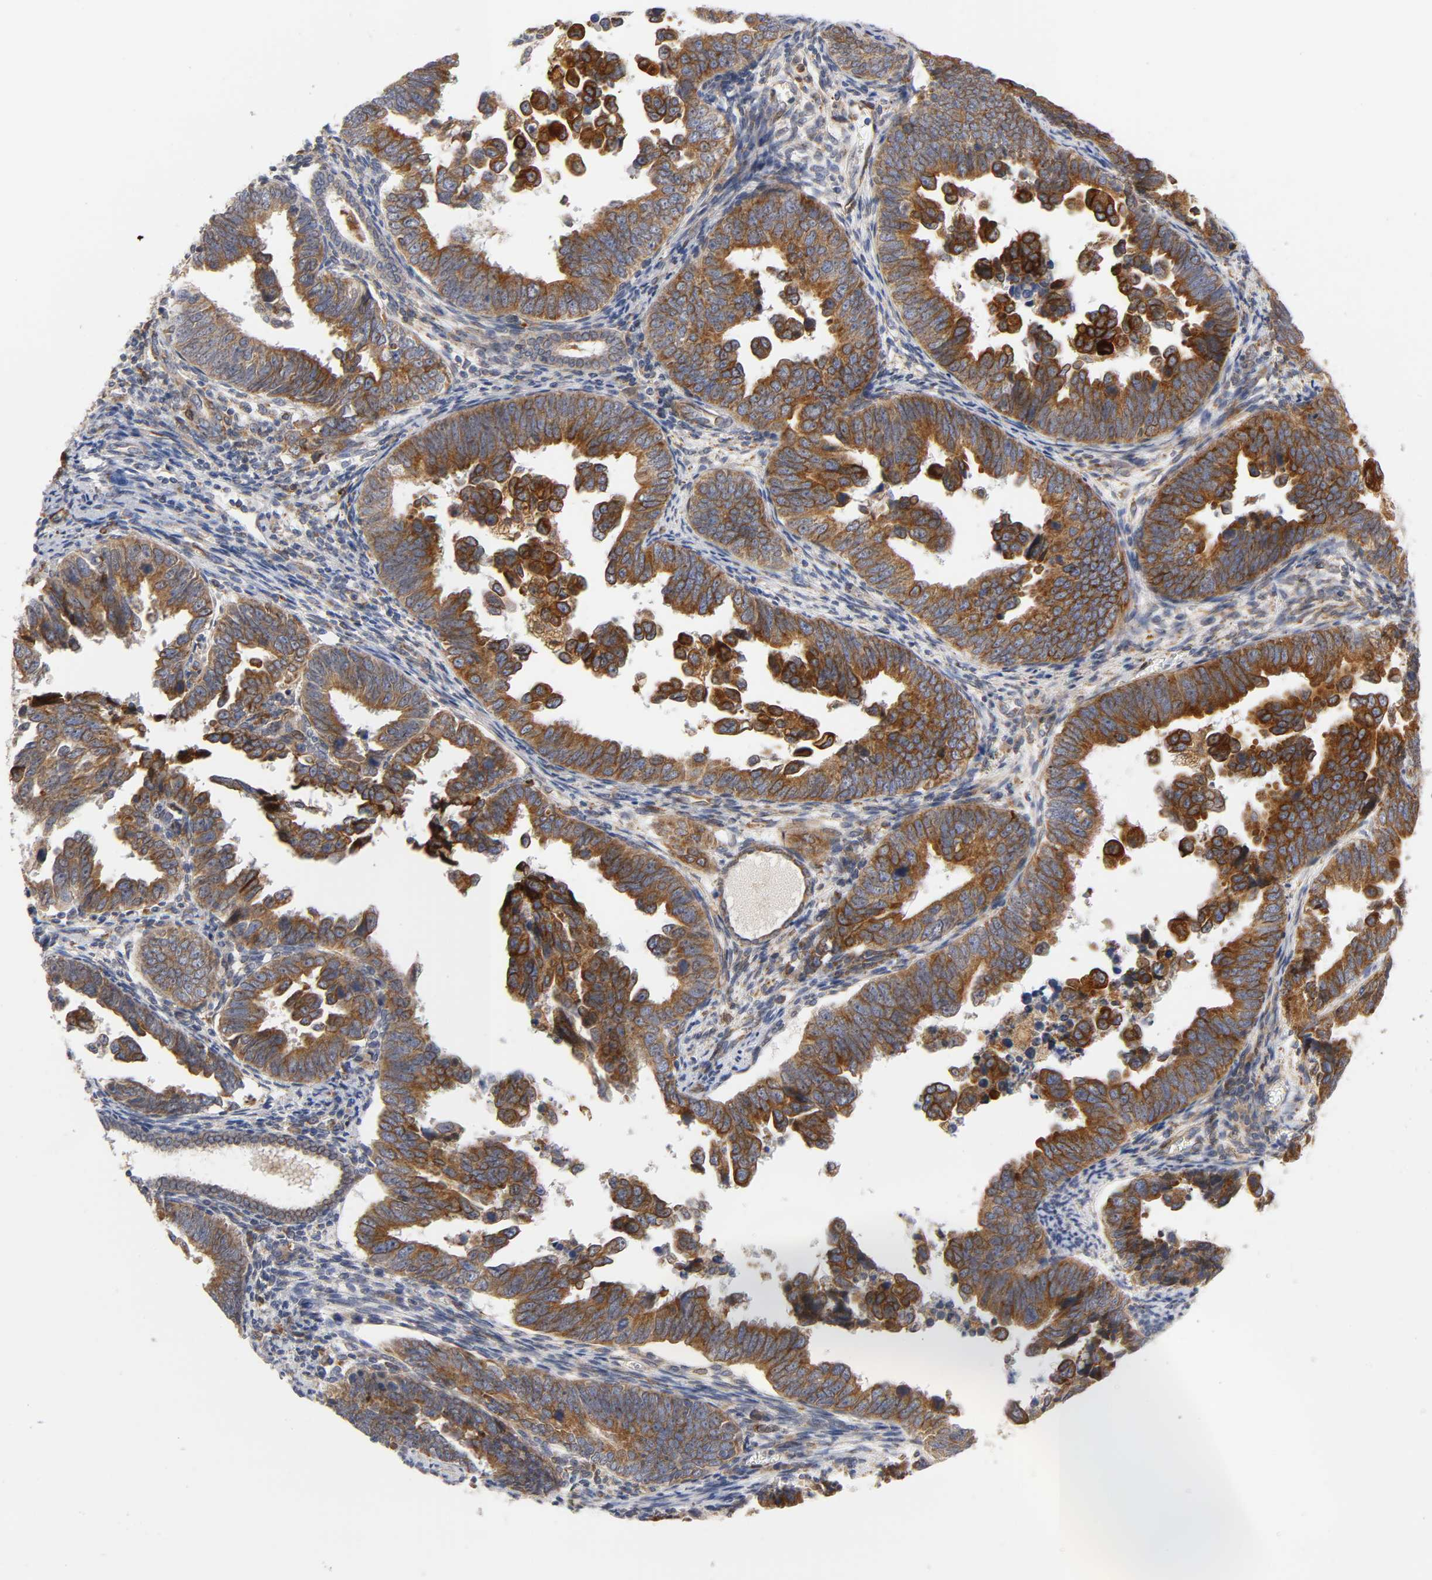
{"staining": {"intensity": "strong", "quantity": ">75%", "location": "cytoplasmic/membranous"}, "tissue": "endometrial cancer", "cell_type": "Tumor cells", "image_type": "cancer", "snomed": [{"axis": "morphology", "description": "Adenocarcinoma, NOS"}, {"axis": "topography", "description": "Endometrium"}], "caption": "Immunohistochemistry (IHC) (DAB) staining of human adenocarcinoma (endometrial) exhibits strong cytoplasmic/membranous protein positivity in about >75% of tumor cells.", "gene": "POR", "patient": {"sex": "female", "age": 75}}